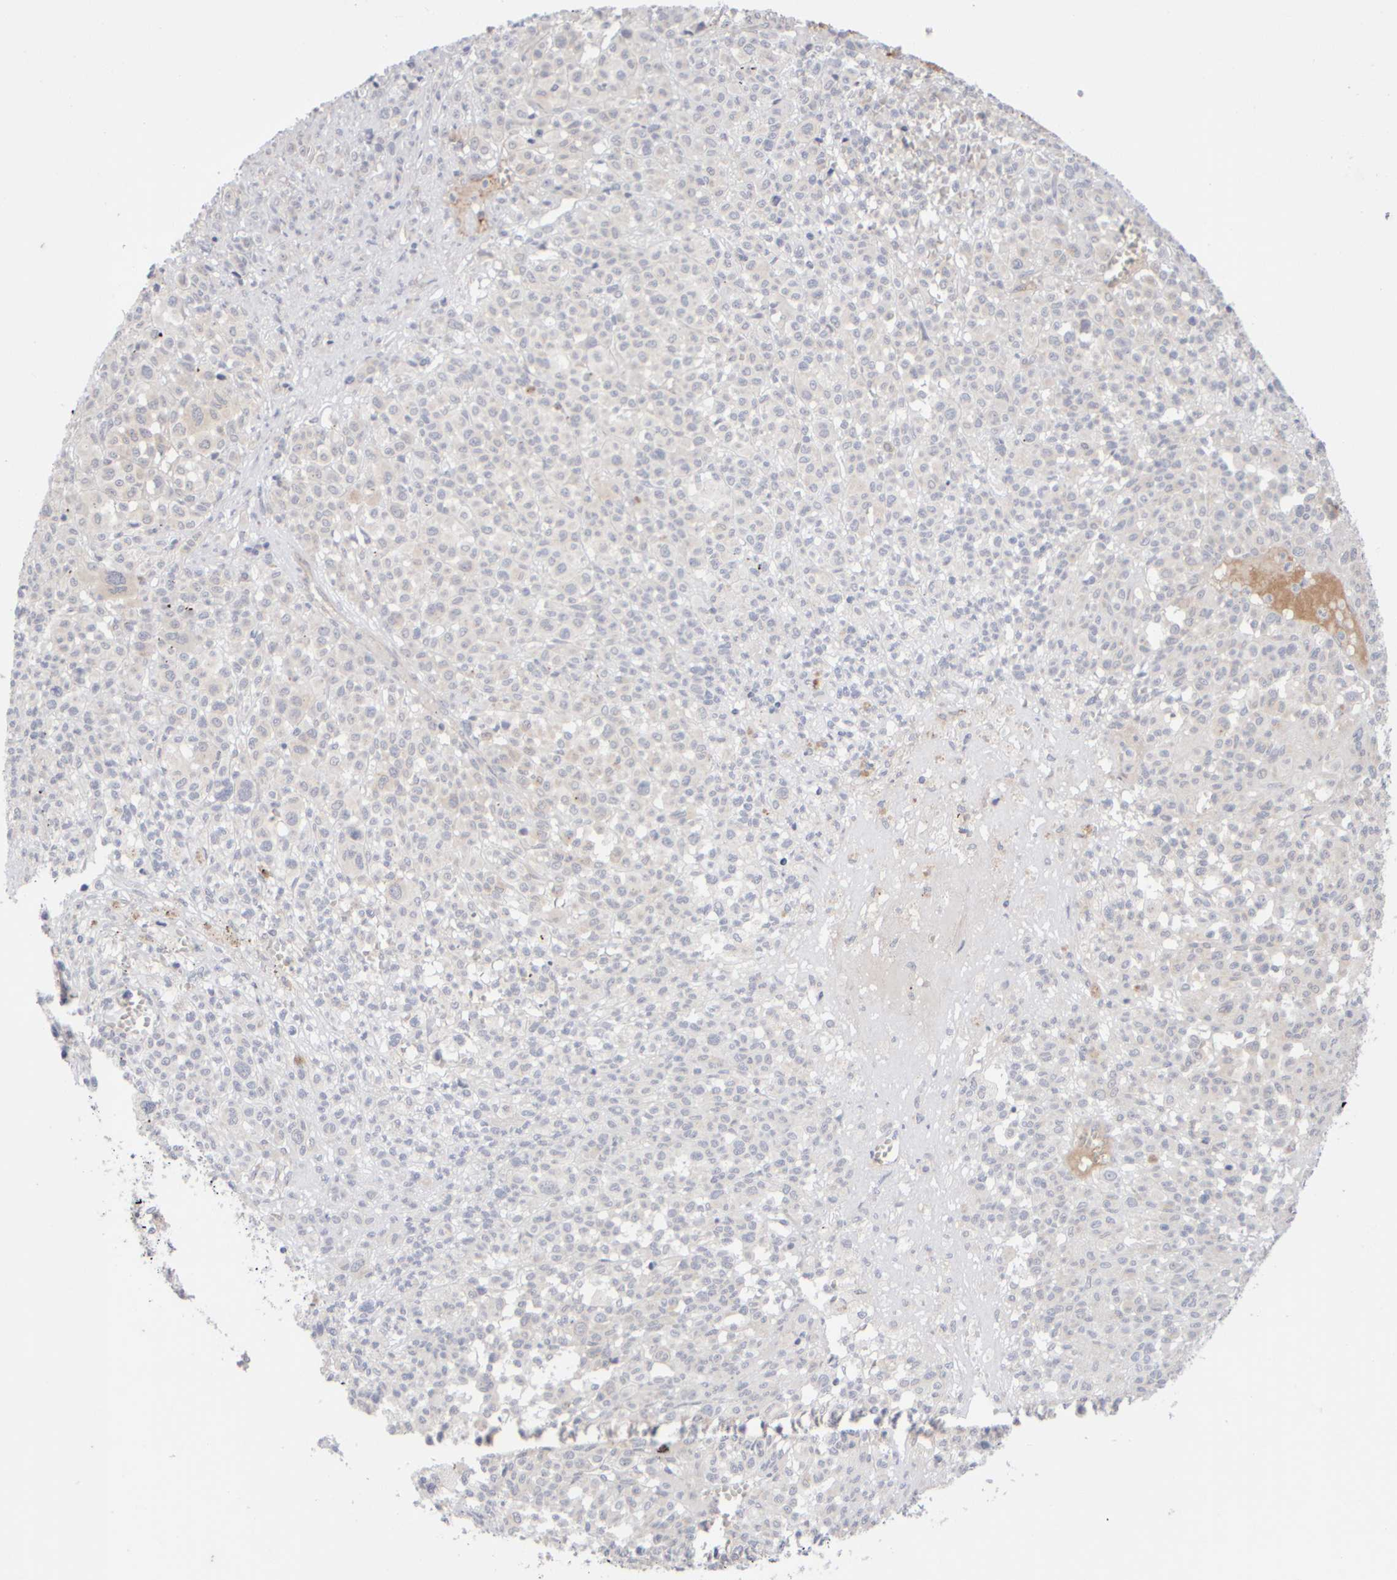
{"staining": {"intensity": "negative", "quantity": "none", "location": "none"}, "tissue": "melanoma", "cell_type": "Tumor cells", "image_type": "cancer", "snomed": [{"axis": "morphology", "description": "Malignant melanoma, Metastatic site"}, {"axis": "topography", "description": "Skin"}], "caption": "A micrograph of malignant melanoma (metastatic site) stained for a protein exhibits no brown staining in tumor cells.", "gene": "GOPC", "patient": {"sex": "female", "age": 74}}